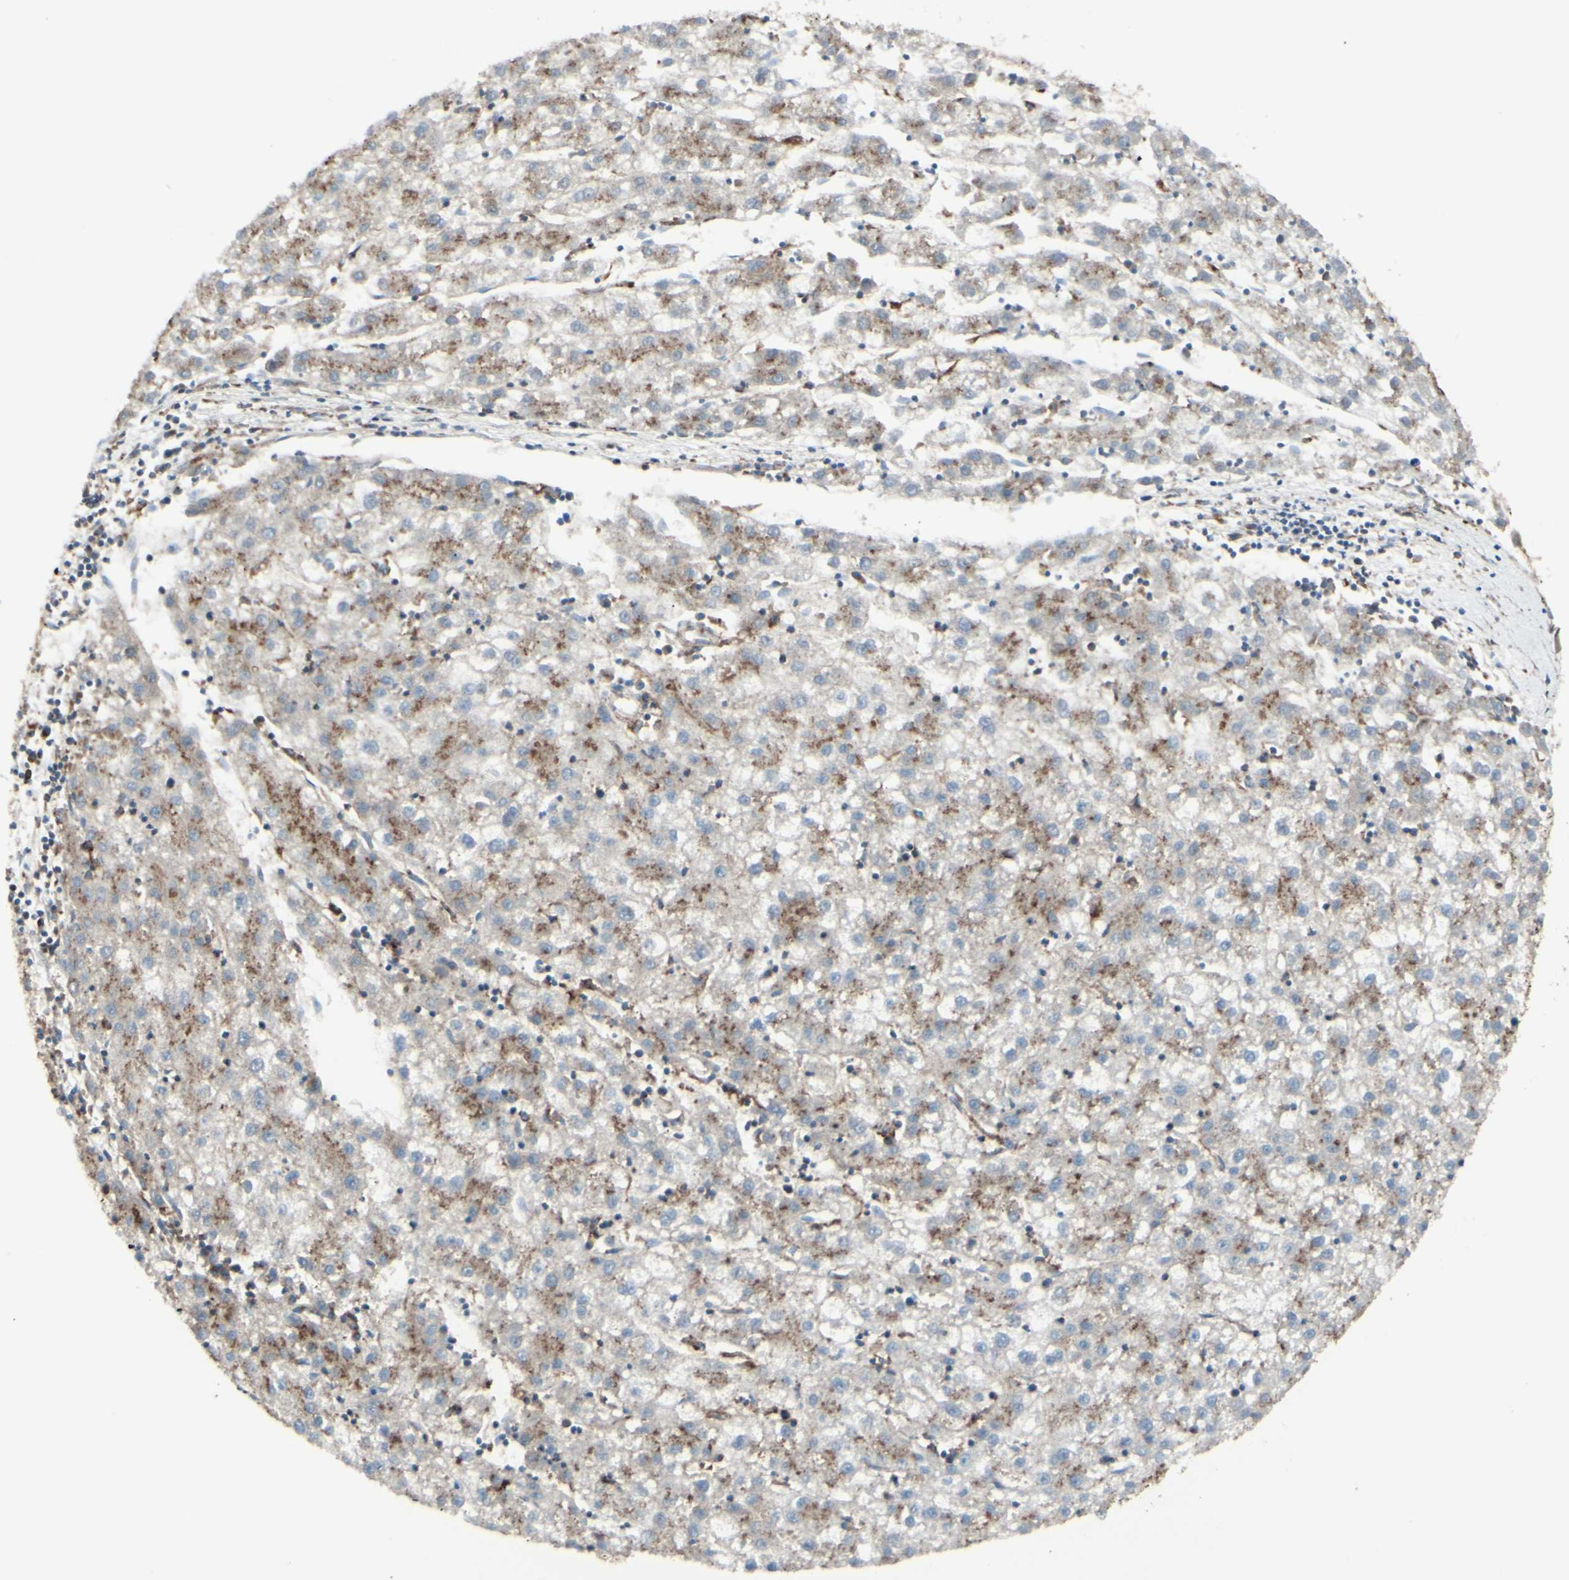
{"staining": {"intensity": "moderate", "quantity": "25%-75%", "location": "cytoplasmic/membranous"}, "tissue": "liver cancer", "cell_type": "Tumor cells", "image_type": "cancer", "snomed": [{"axis": "morphology", "description": "Carcinoma, Hepatocellular, NOS"}, {"axis": "topography", "description": "Liver"}], "caption": "This is an image of IHC staining of hepatocellular carcinoma (liver), which shows moderate expression in the cytoplasmic/membranous of tumor cells.", "gene": "NAPA", "patient": {"sex": "male", "age": 72}}